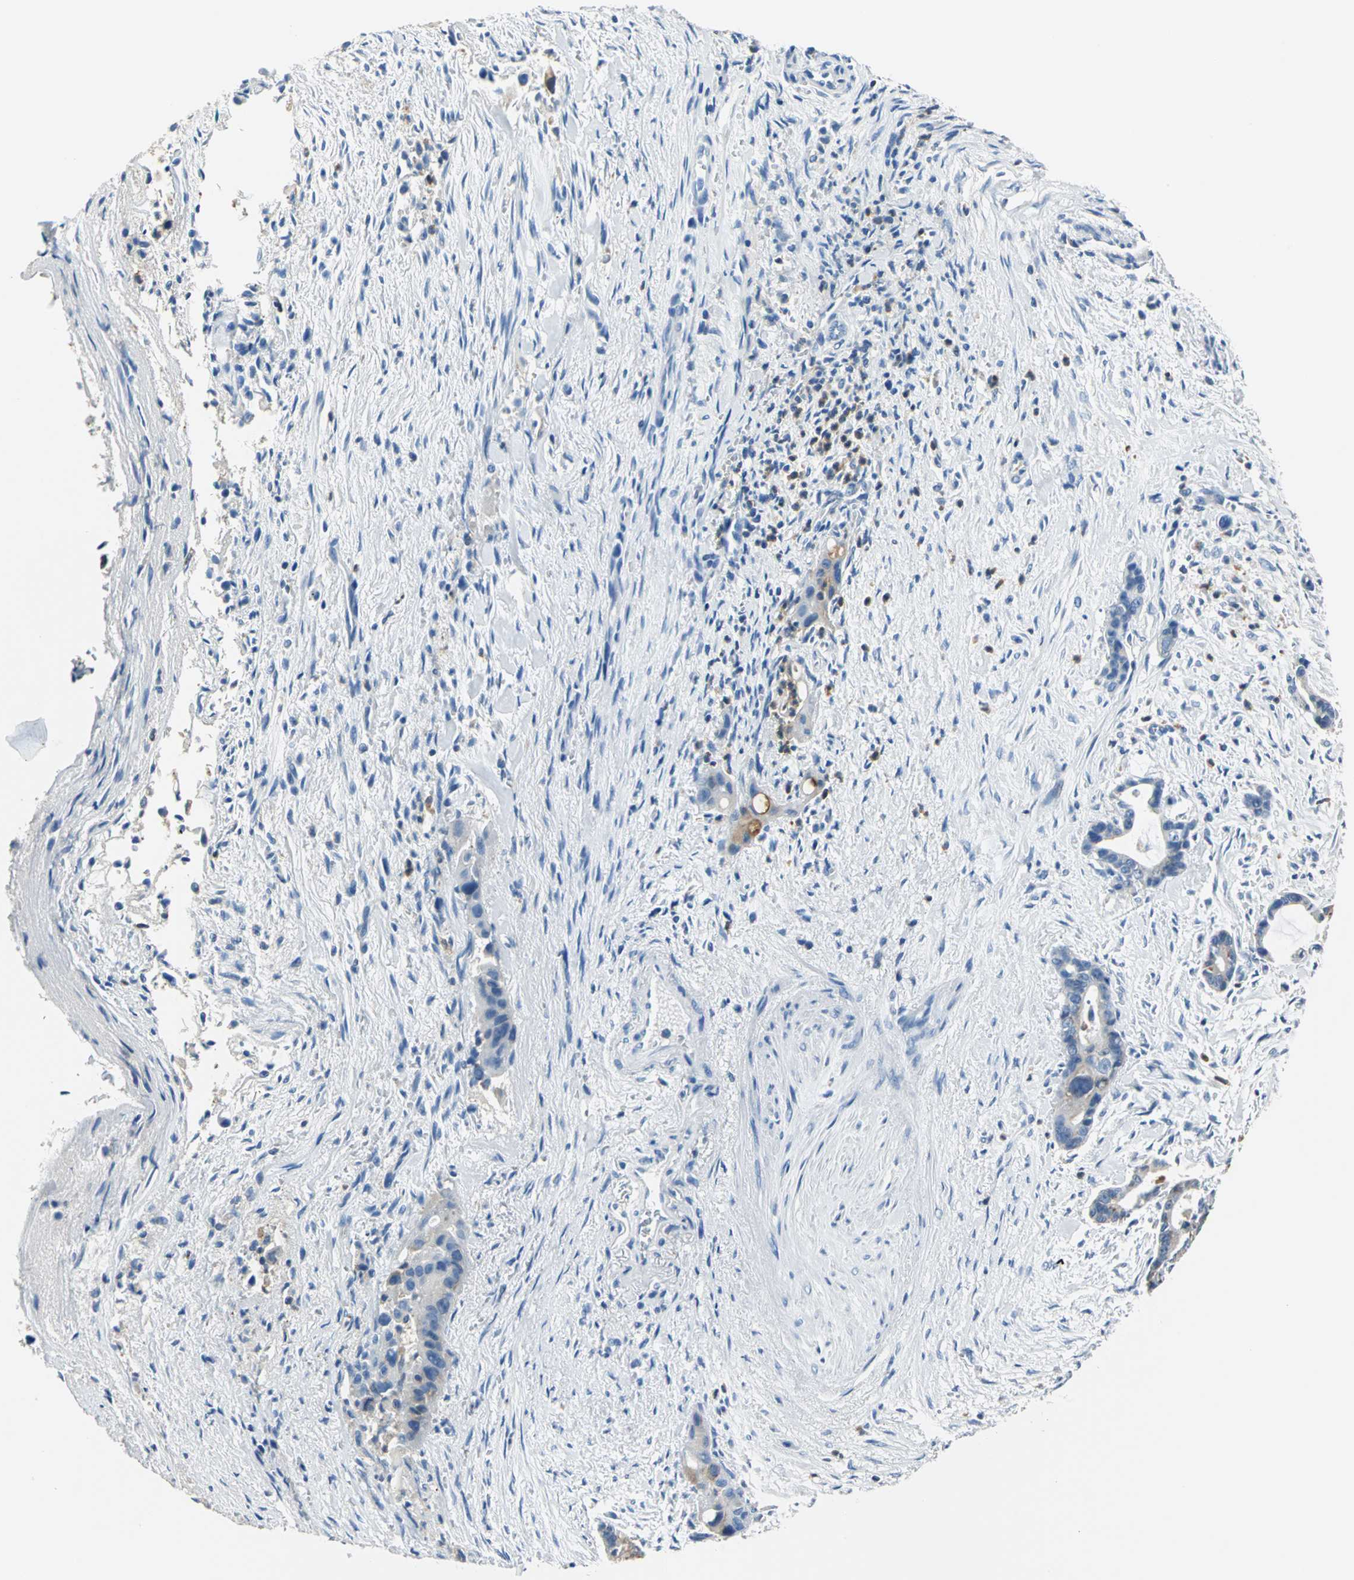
{"staining": {"intensity": "moderate", "quantity": "<25%", "location": "cytoplasmic/membranous"}, "tissue": "liver cancer", "cell_type": "Tumor cells", "image_type": "cancer", "snomed": [{"axis": "morphology", "description": "Cholangiocarcinoma"}, {"axis": "topography", "description": "Liver"}], "caption": "This is an image of immunohistochemistry (IHC) staining of liver cancer, which shows moderate staining in the cytoplasmic/membranous of tumor cells.", "gene": "SEPTIN6", "patient": {"sex": "female", "age": 55}}